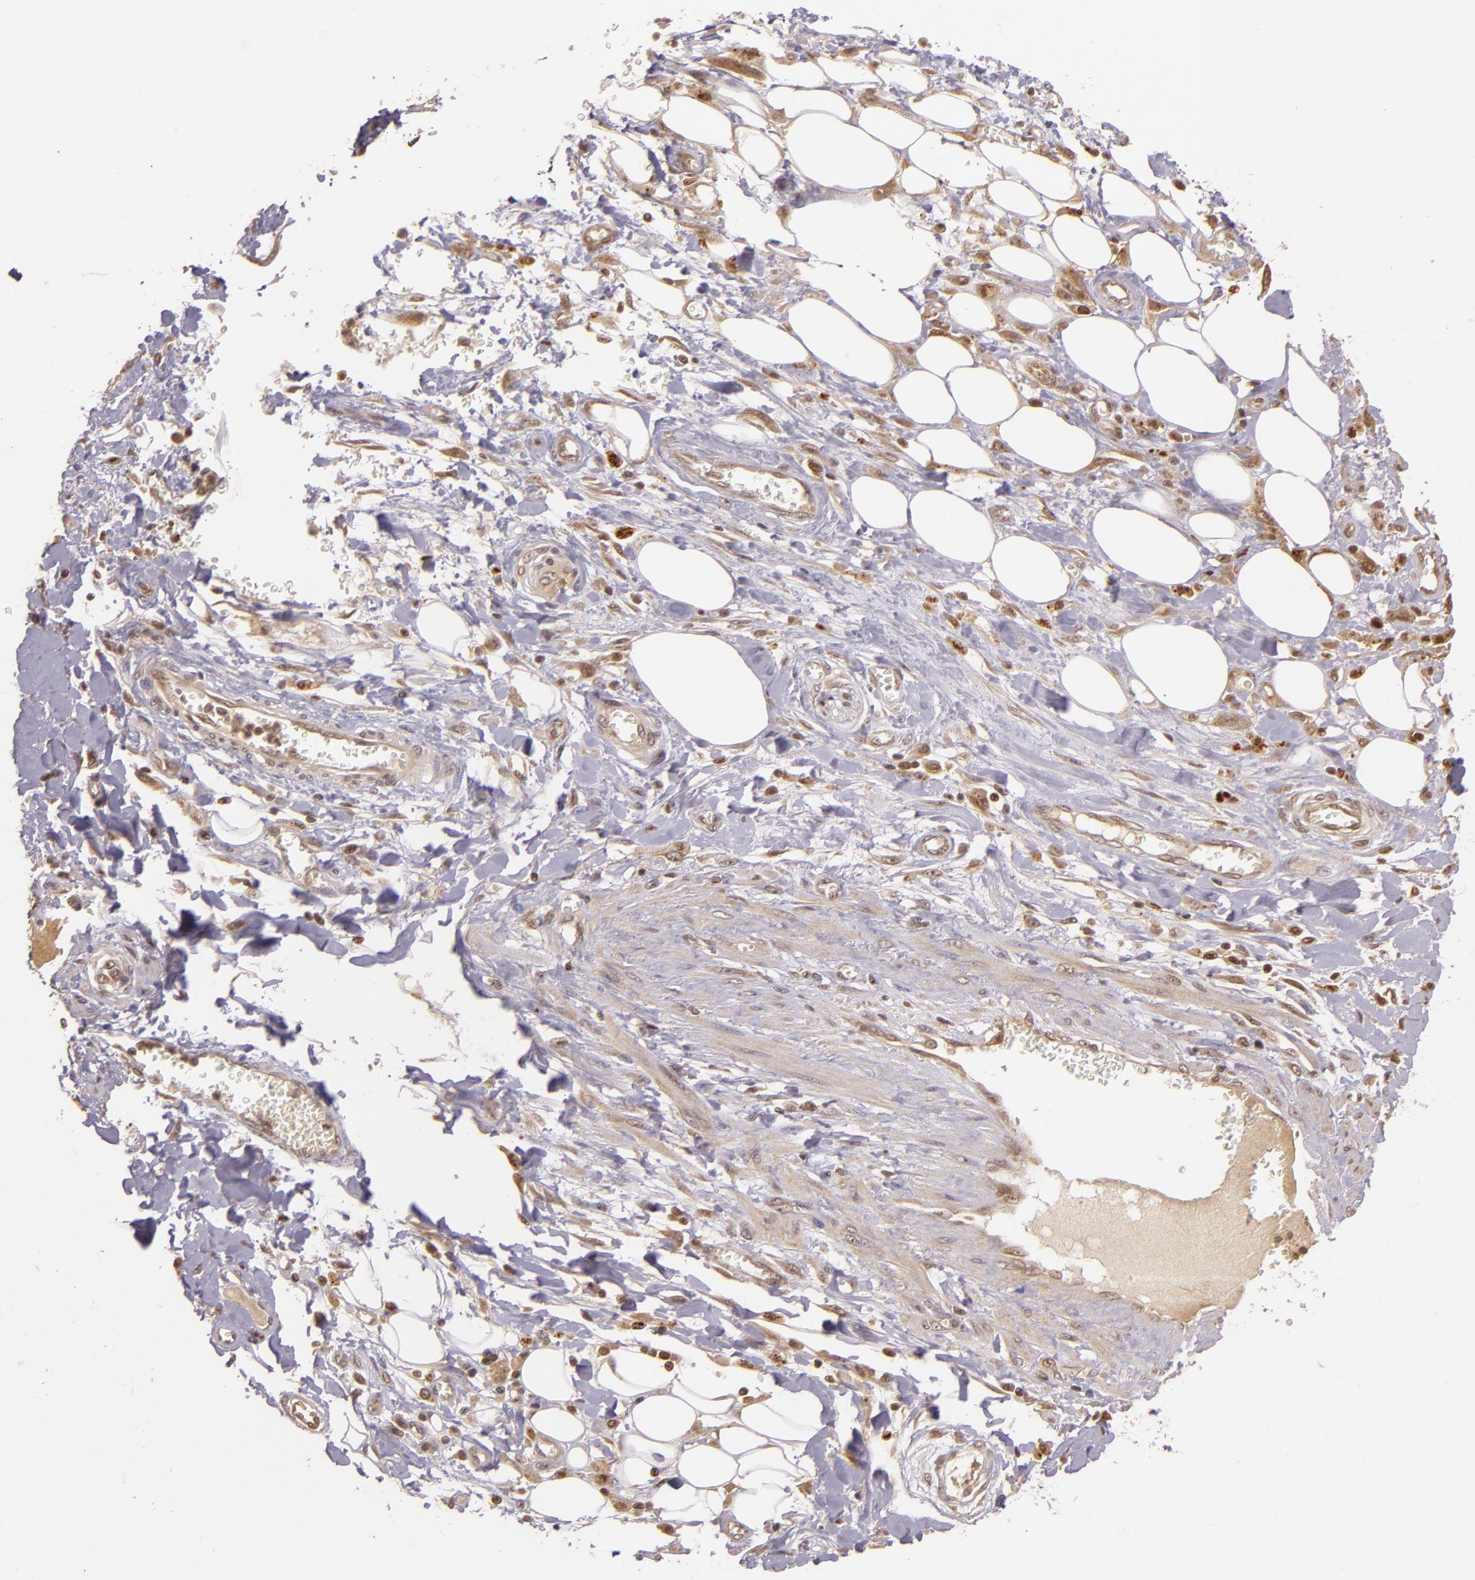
{"staining": {"intensity": "weak", "quantity": "25%-75%", "location": "nuclear"}, "tissue": "pancreatic cancer", "cell_type": "Tumor cells", "image_type": "cancer", "snomed": [{"axis": "morphology", "description": "Adenocarcinoma, NOS"}, {"axis": "topography", "description": "Pancreas"}], "caption": "Immunohistochemistry micrograph of human adenocarcinoma (pancreatic) stained for a protein (brown), which exhibits low levels of weak nuclear expression in about 25%-75% of tumor cells.", "gene": "TXNRD2", "patient": {"sex": "male", "age": 69}}